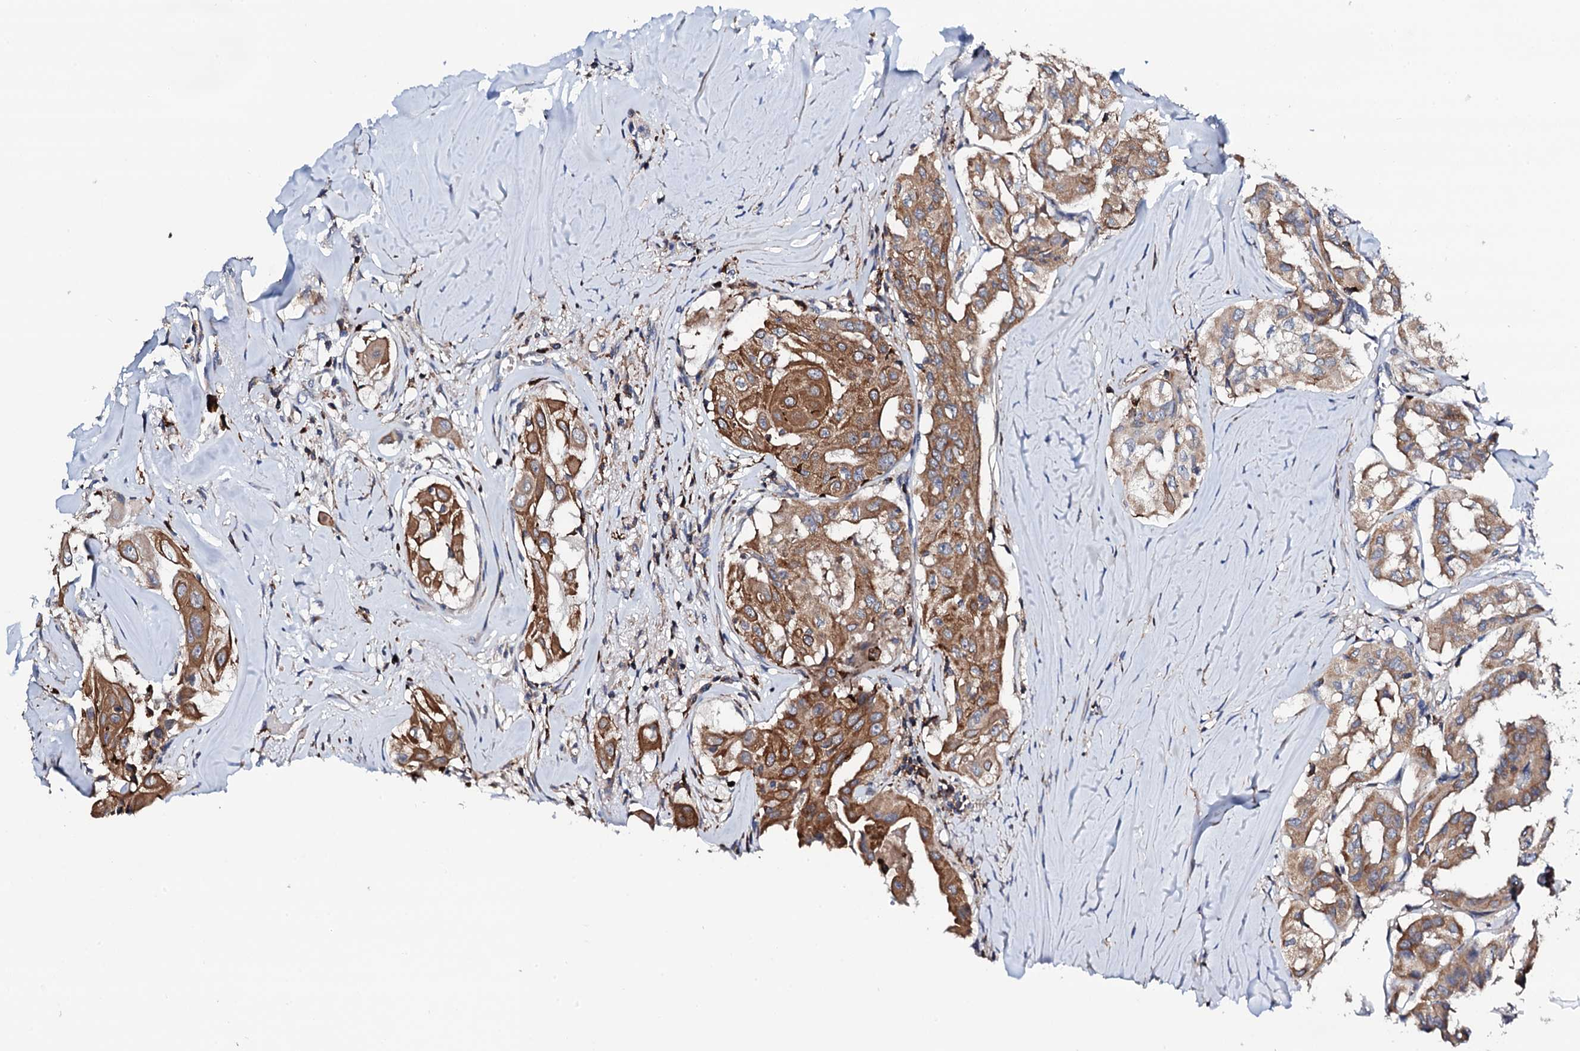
{"staining": {"intensity": "moderate", "quantity": ">75%", "location": "cytoplasmic/membranous"}, "tissue": "thyroid cancer", "cell_type": "Tumor cells", "image_type": "cancer", "snomed": [{"axis": "morphology", "description": "Papillary adenocarcinoma, NOS"}, {"axis": "topography", "description": "Thyroid gland"}], "caption": "Approximately >75% of tumor cells in human papillary adenocarcinoma (thyroid) exhibit moderate cytoplasmic/membranous protein positivity as visualized by brown immunohistochemical staining.", "gene": "COG4", "patient": {"sex": "female", "age": 59}}